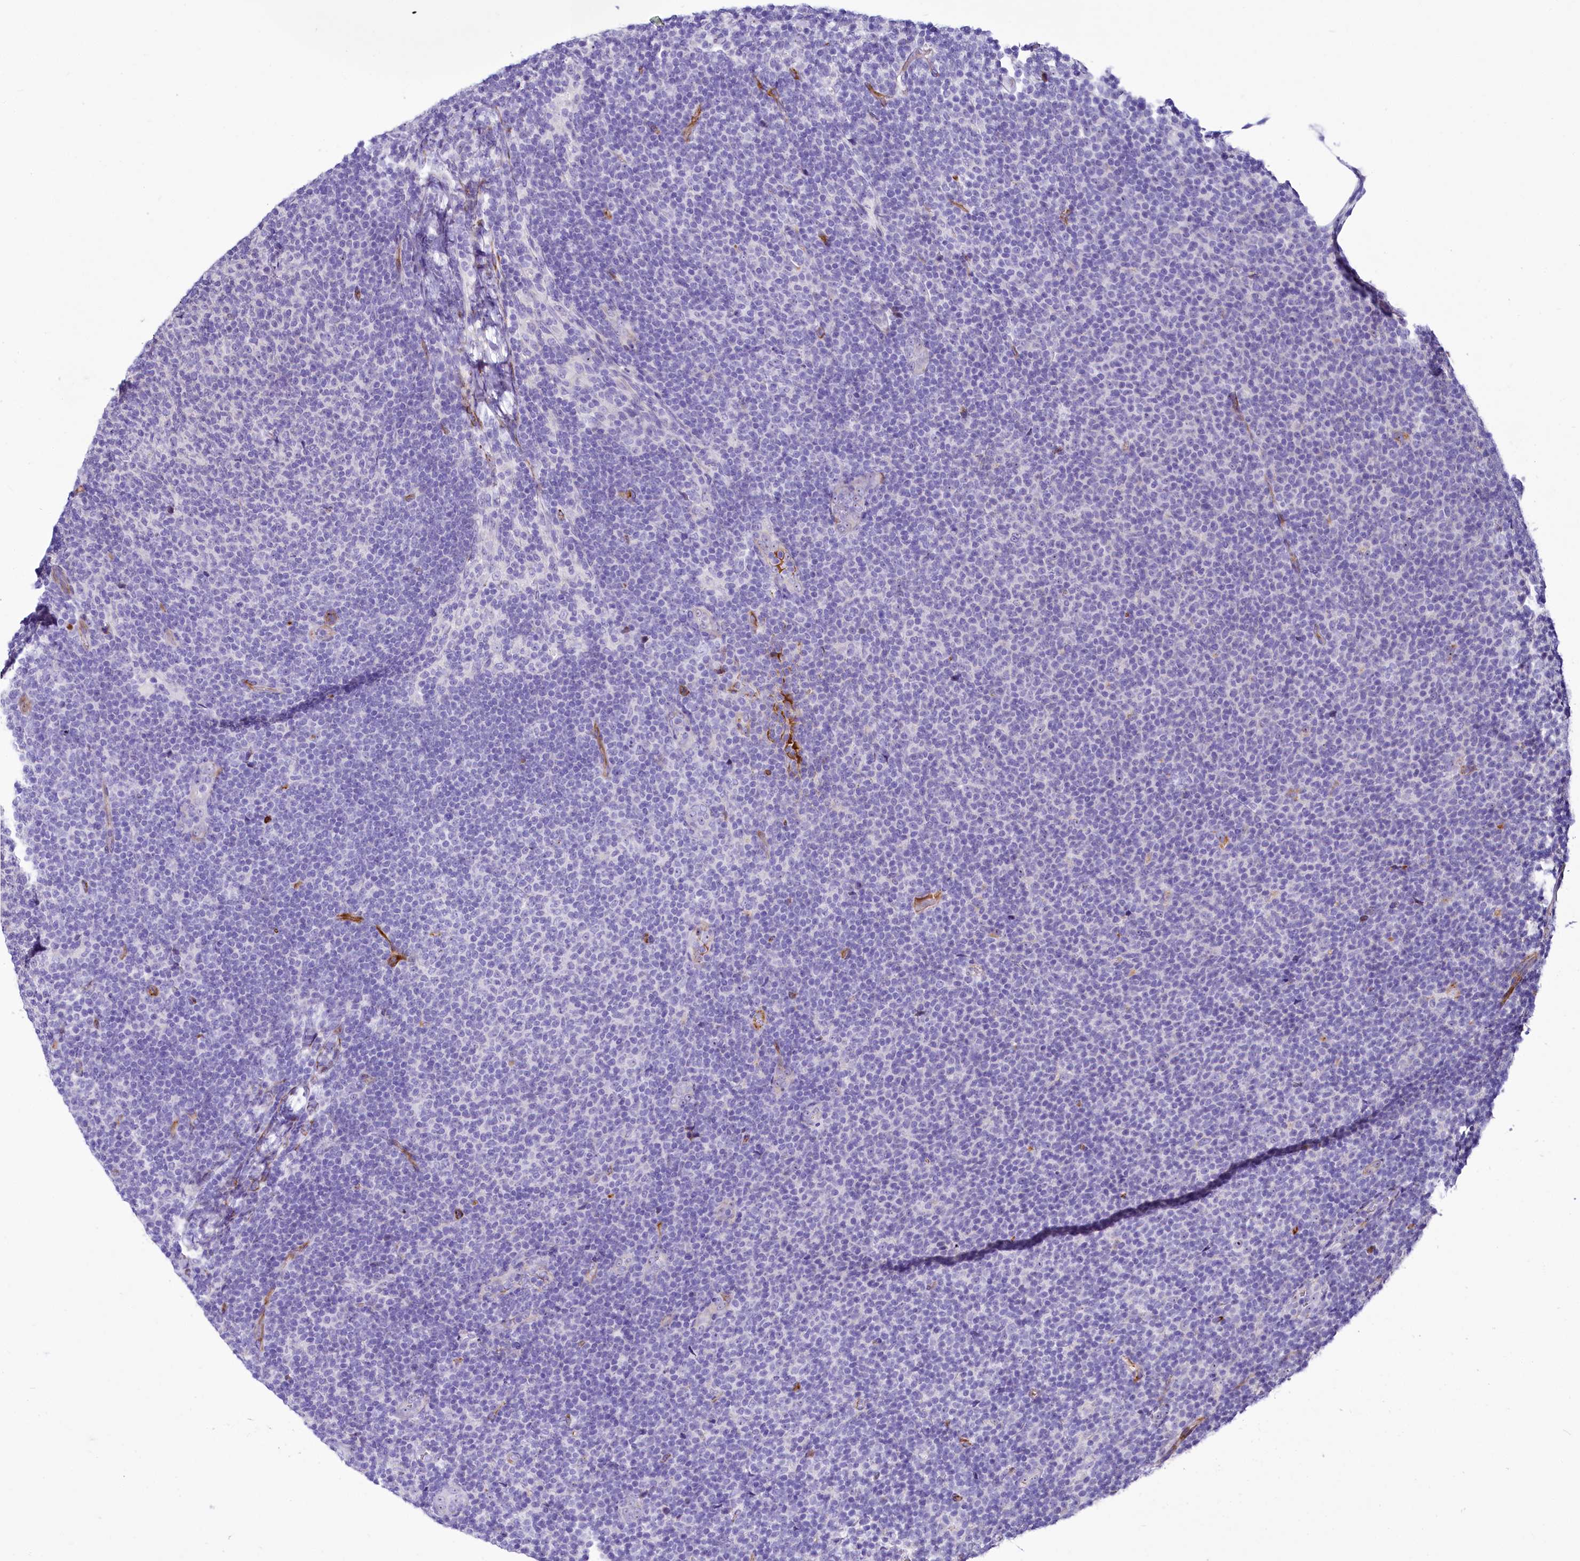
{"staining": {"intensity": "negative", "quantity": "none", "location": "none"}, "tissue": "lymphoma", "cell_type": "Tumor cells", "image_type": "cancer", "snomed": [{"axis": "morphology", "description": "Malignant lymphoma, non-Hodgkin's type, Low grade"}, {"axis": "topography", "description": "Lymph node"}], "caption": "Micrograph shows no significant protein positivity in tumor cells of lymphoma.", "gene": "SH3TC2", "patient": {"sex": "male", "age": 66}}